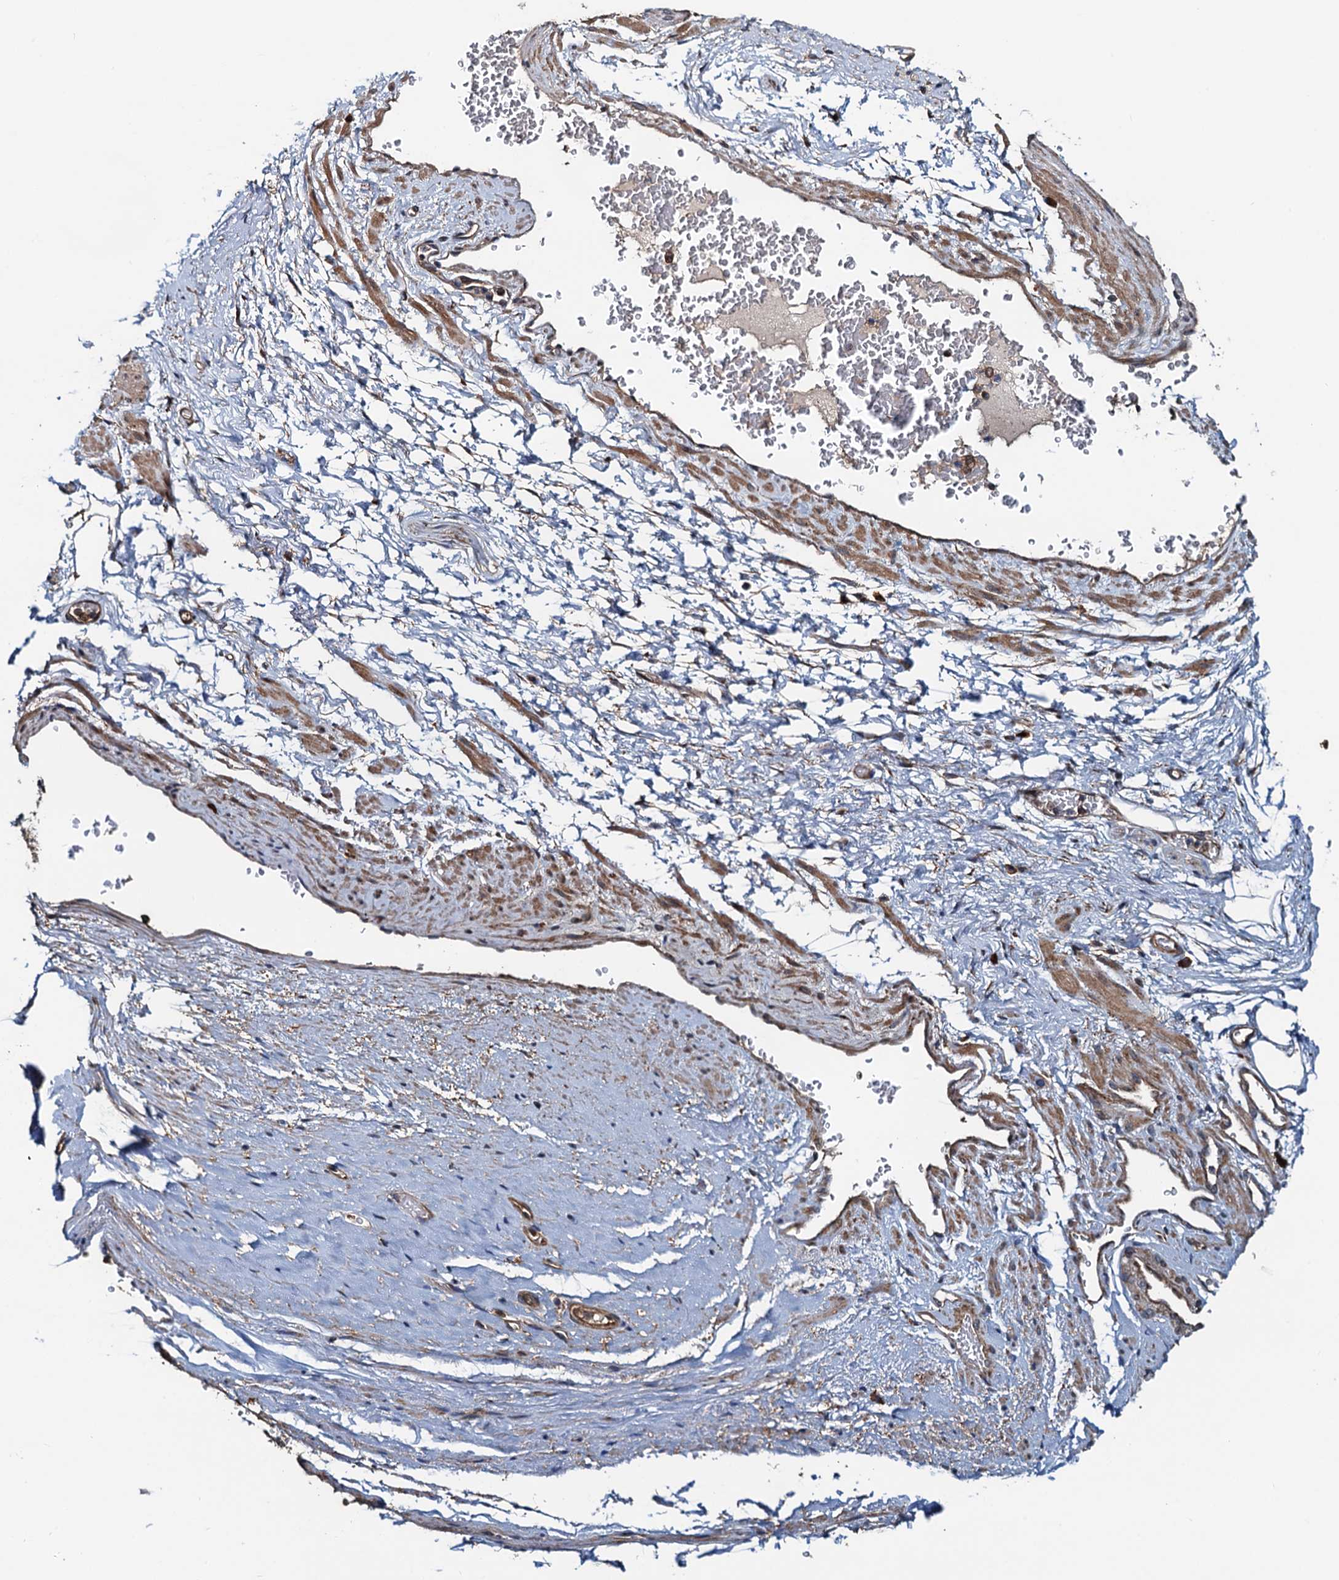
{"staining": {"intensity": "weak", "quantity": ">75%", "location": "cytoplasmic/membranous"}, "tissue": "soft tissue", "cell_type": "Fibroblasts", "image_type": "normal", "snomed": [{"axis": "morphology", "description": "Normal tissue, NOS"}, {"axis": "morphology", "description": "Adenocarcinoma, Low grade"}, {"axis": "topography", "description": "Prostate"}, {"axis": "topography", "description": "Peripheral nerve tissue"}], "caption": "Soft tissue stained for a protein displays weak cytoplasmic/membranous positivity in fibroblasts. (DAB IHC with brightfield microscopy, high magnification).", "gene": "AAGAB", "patient": {"sex": "male", "age": 63}}